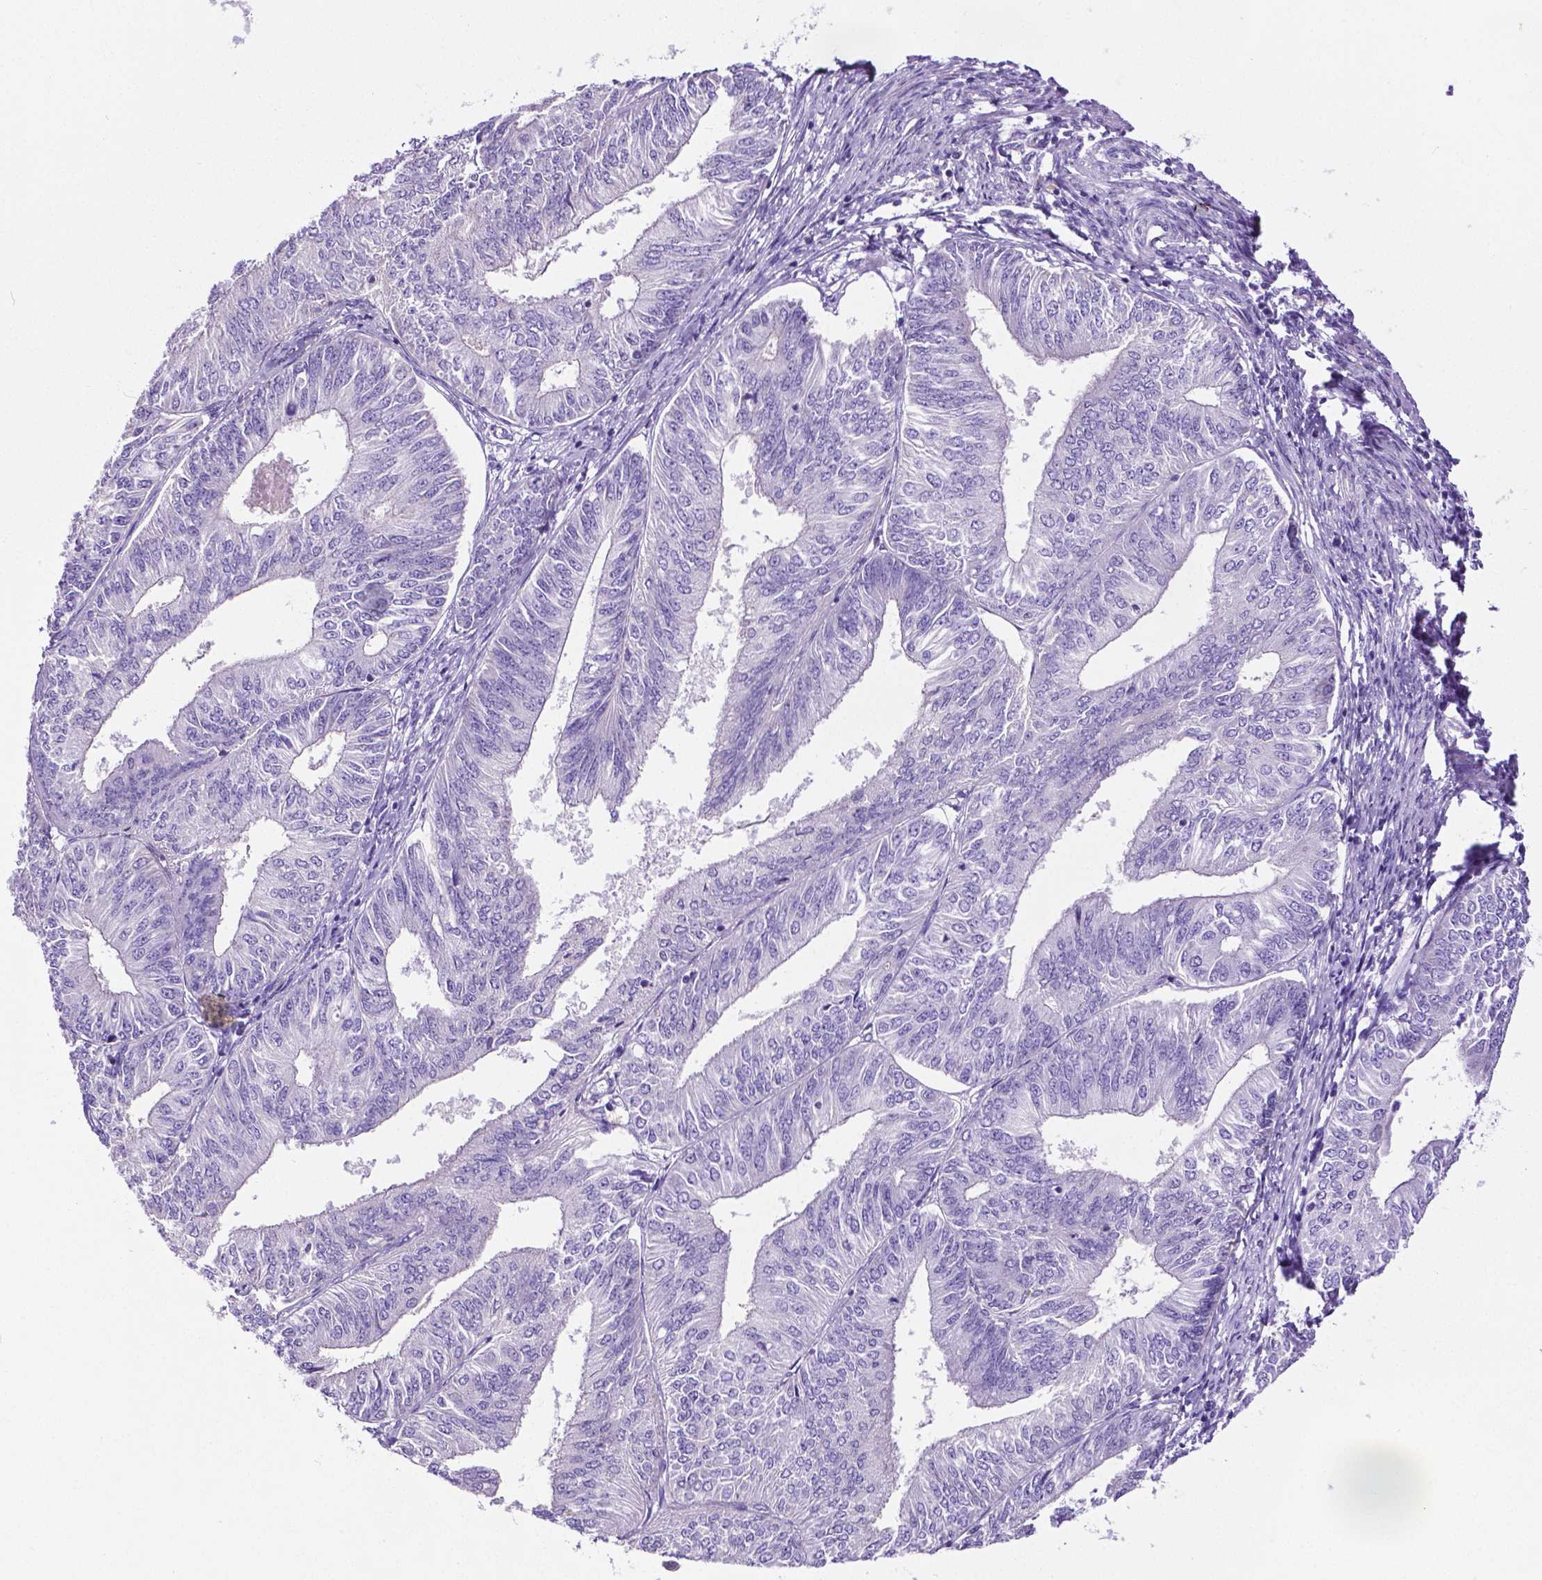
{"staining": {"intensity": "negative", "quantity": "none", "location": "none"}, "tissue": "endometrial cancer", "cell_type": "Tumor cells", "image_type": "cancer", "snomed": [{"axis": "morphology", "description": "Adenocarcinoma, NOS"}, {"axis": "topography", "description": "Endometrium"}], "caption": "Immunohistochemical staining of endometrial cancer (adenocarcinoma) exhibits no significant expression in tumor cells.", "gene": "MMP9", "patient": {"sex": "female", "age": 58}}